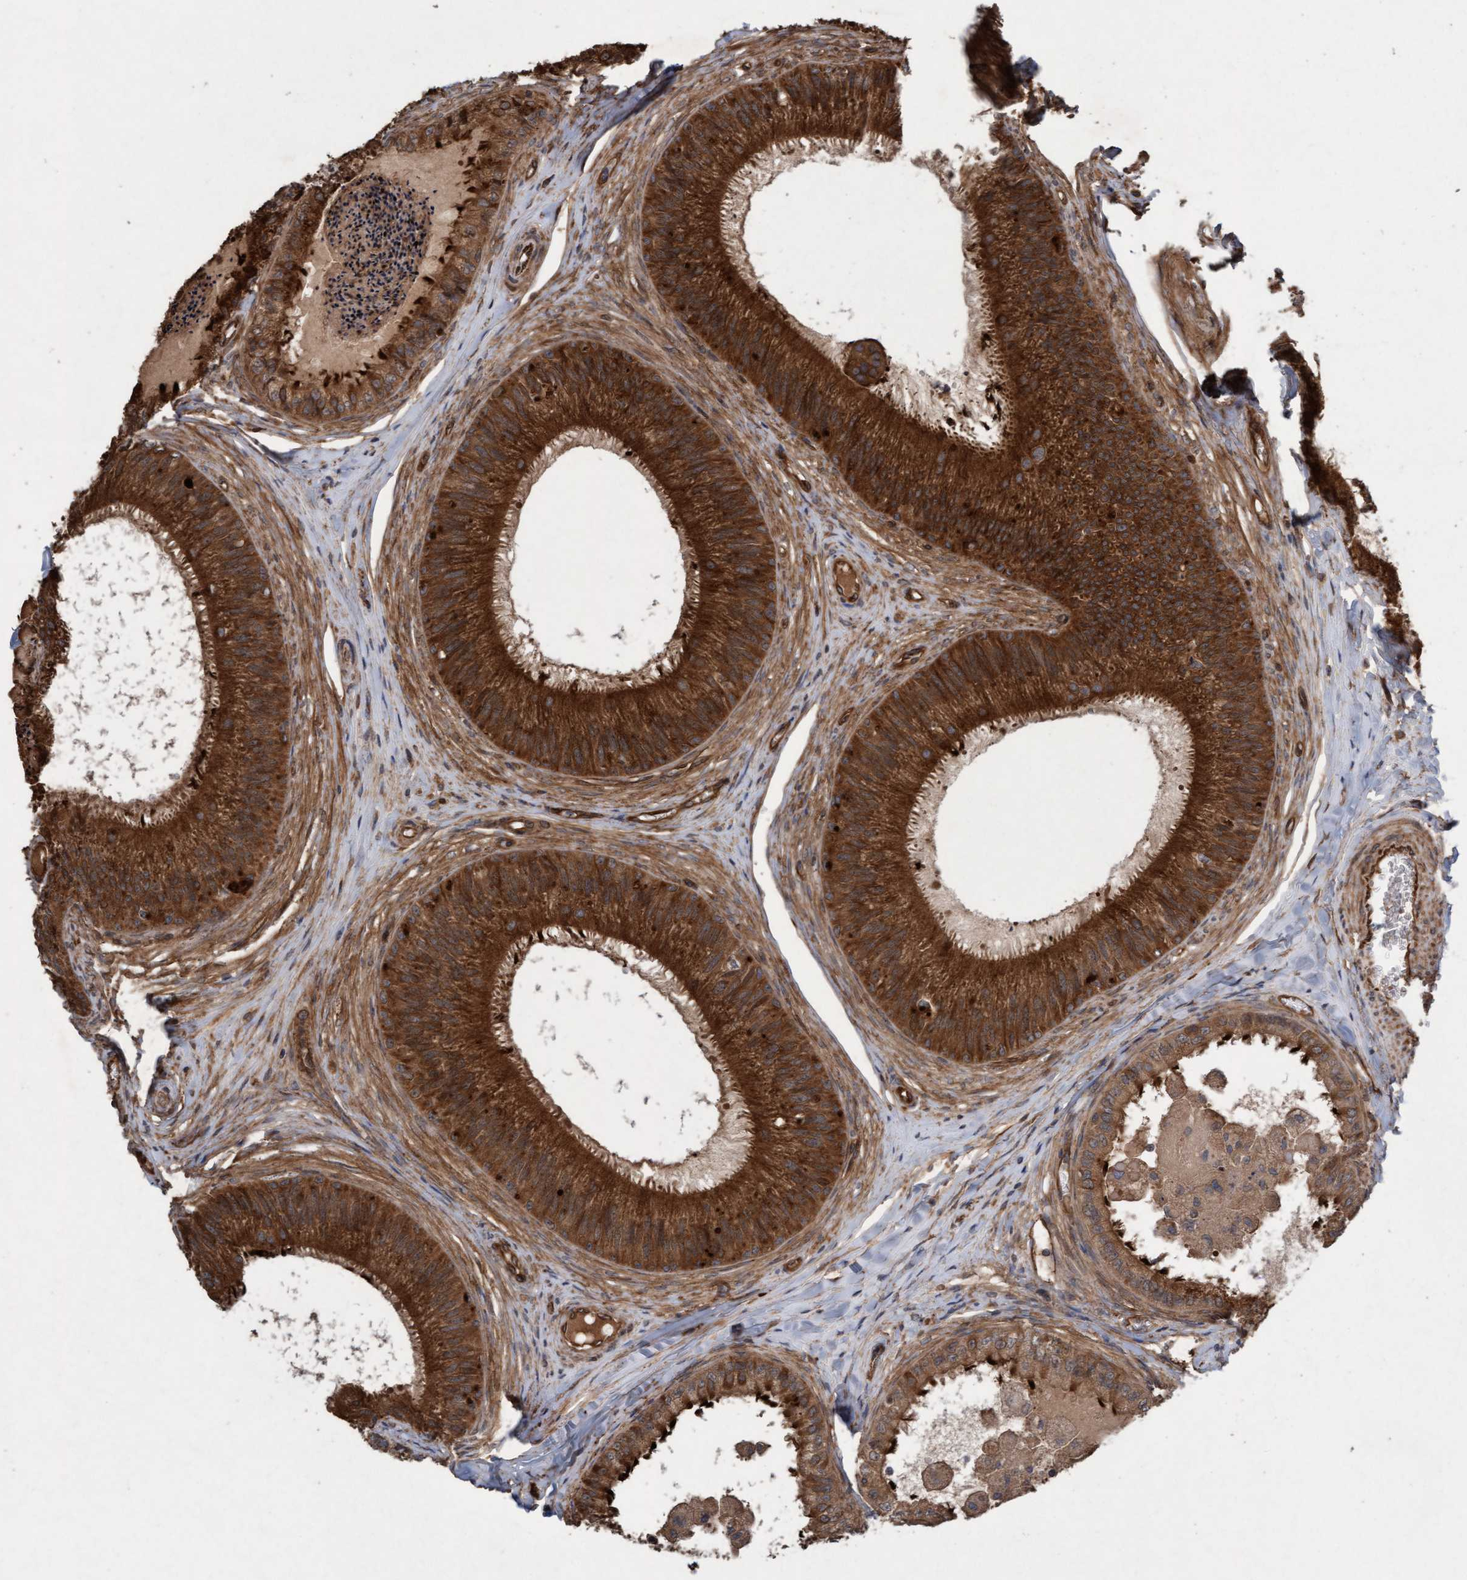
{"staining": {"intensity": "strong", "quantity": ">75%", "location": "cytoplasmic/membranous"}, "tissue": "epididymis", "cell_type": "Glandular cells", "image_type": "normal", "snomed": [{"axis": "morphology", "description": "Normal tissue, NOS"}, {"axis": "topography", "description": "Epididymis"}], "caption": "Brown immunohistochemical staining in unremarkable epididymis reveals strong cytoplasmic/membranous expression in about >75% of glandular cells. The staining is performed using DAB (3,3'-diaminobenzidine) brown chromogen to label protein expression. The nuclei are counter-stained blue using hematoxylin.", "gene": "CDC42EP4", "patient": {"sex": "male", "age": 31}}